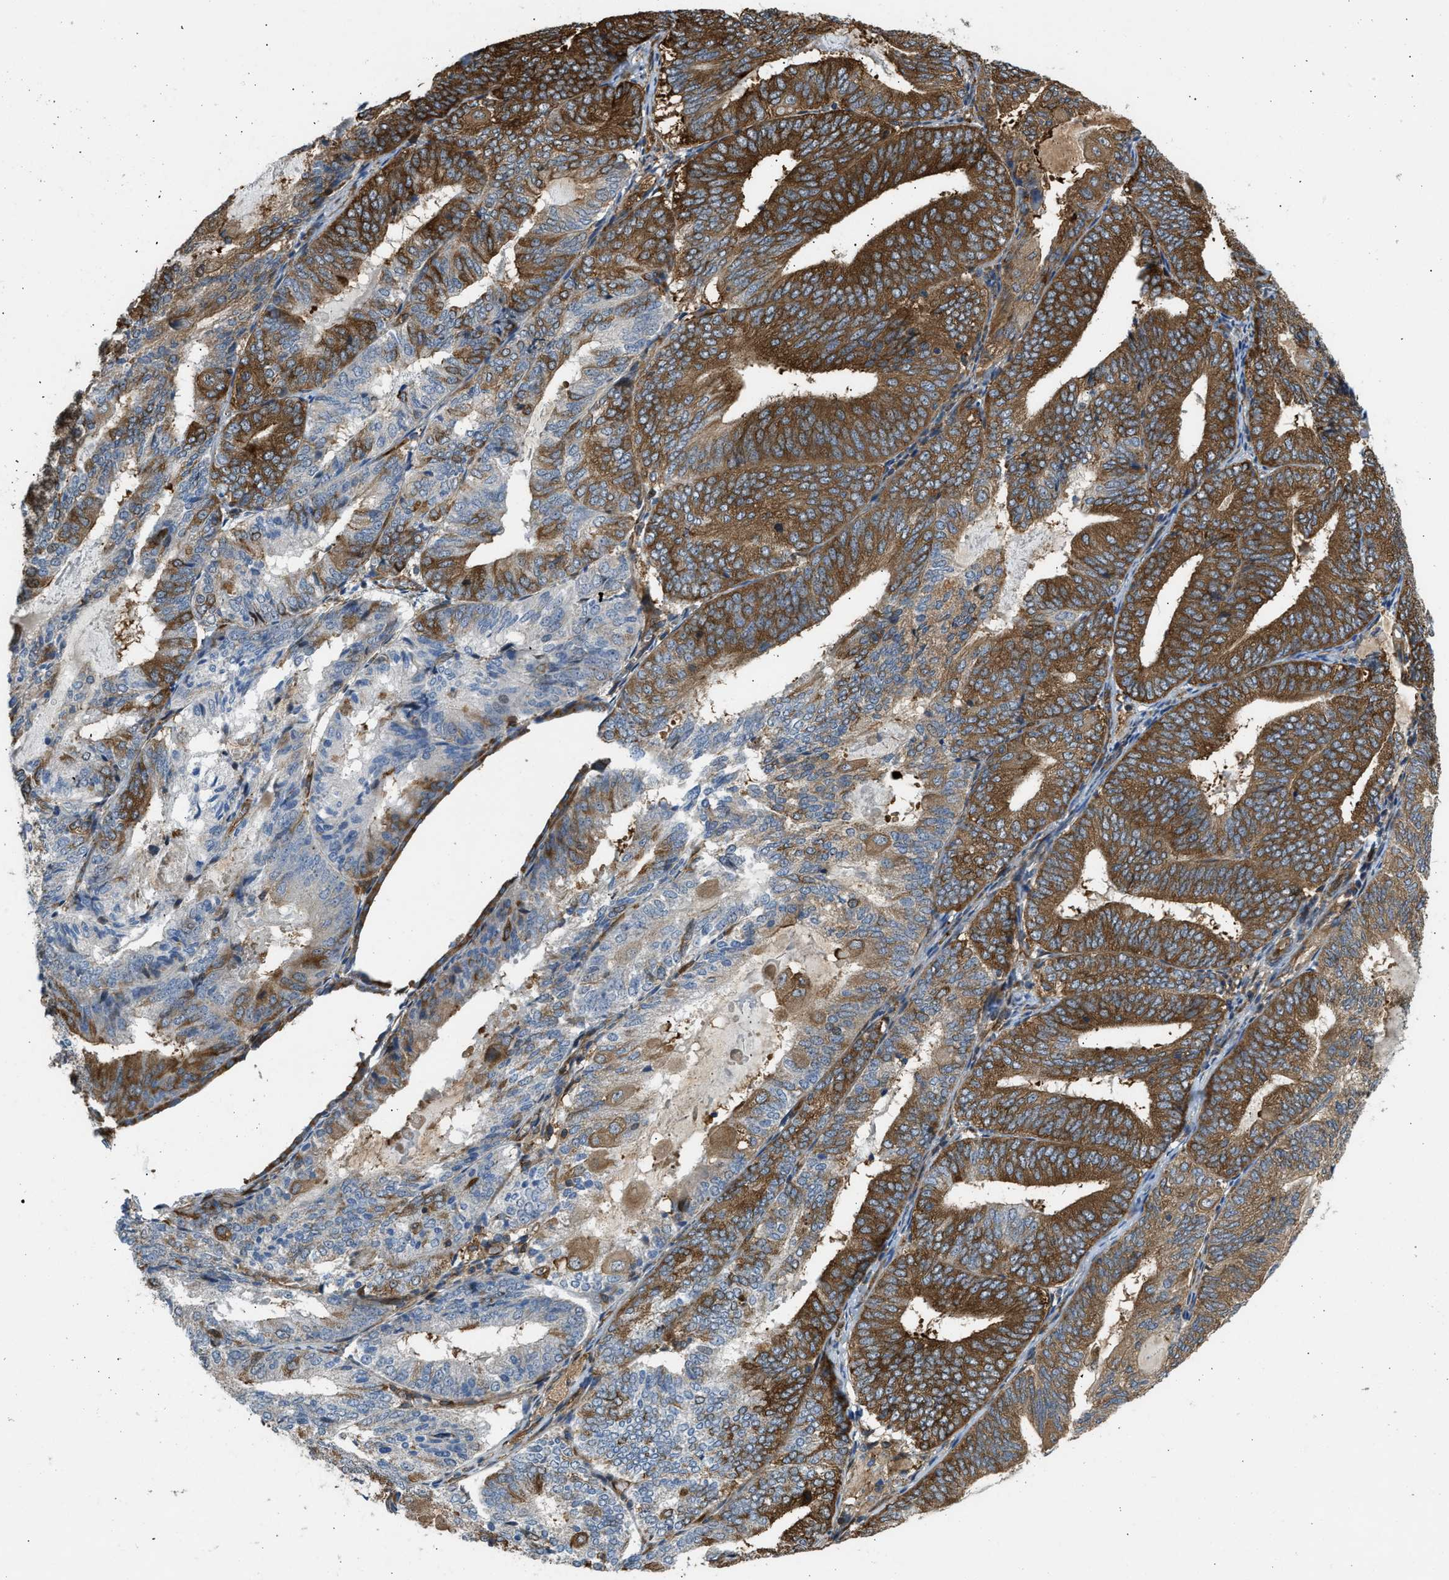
{"staining": {"intensity": "strong", "quantity": "25%-75%", "location": "cytoplasmic/membranous"}, "tissue": "endometrial cancer", "cell_type": "Tumor cells", "image_type": "cancer", "snomed": [{"axis": "morphology", "description": "Adenocarcinoma, NOS"}, {"axis": "topography", "description": "Endometrium"}], "caption": "Immunohistochemistry (DAB (3,3'-diaminobenzidine)) staining of human adenocarcinoma (endometrial) reveals strong cytoplasmic/membranous protein staining in approximately 25%-75% of tumor cells.", "gene": "RASGRF2", "patient": {"sex": "female", "age": 81}}